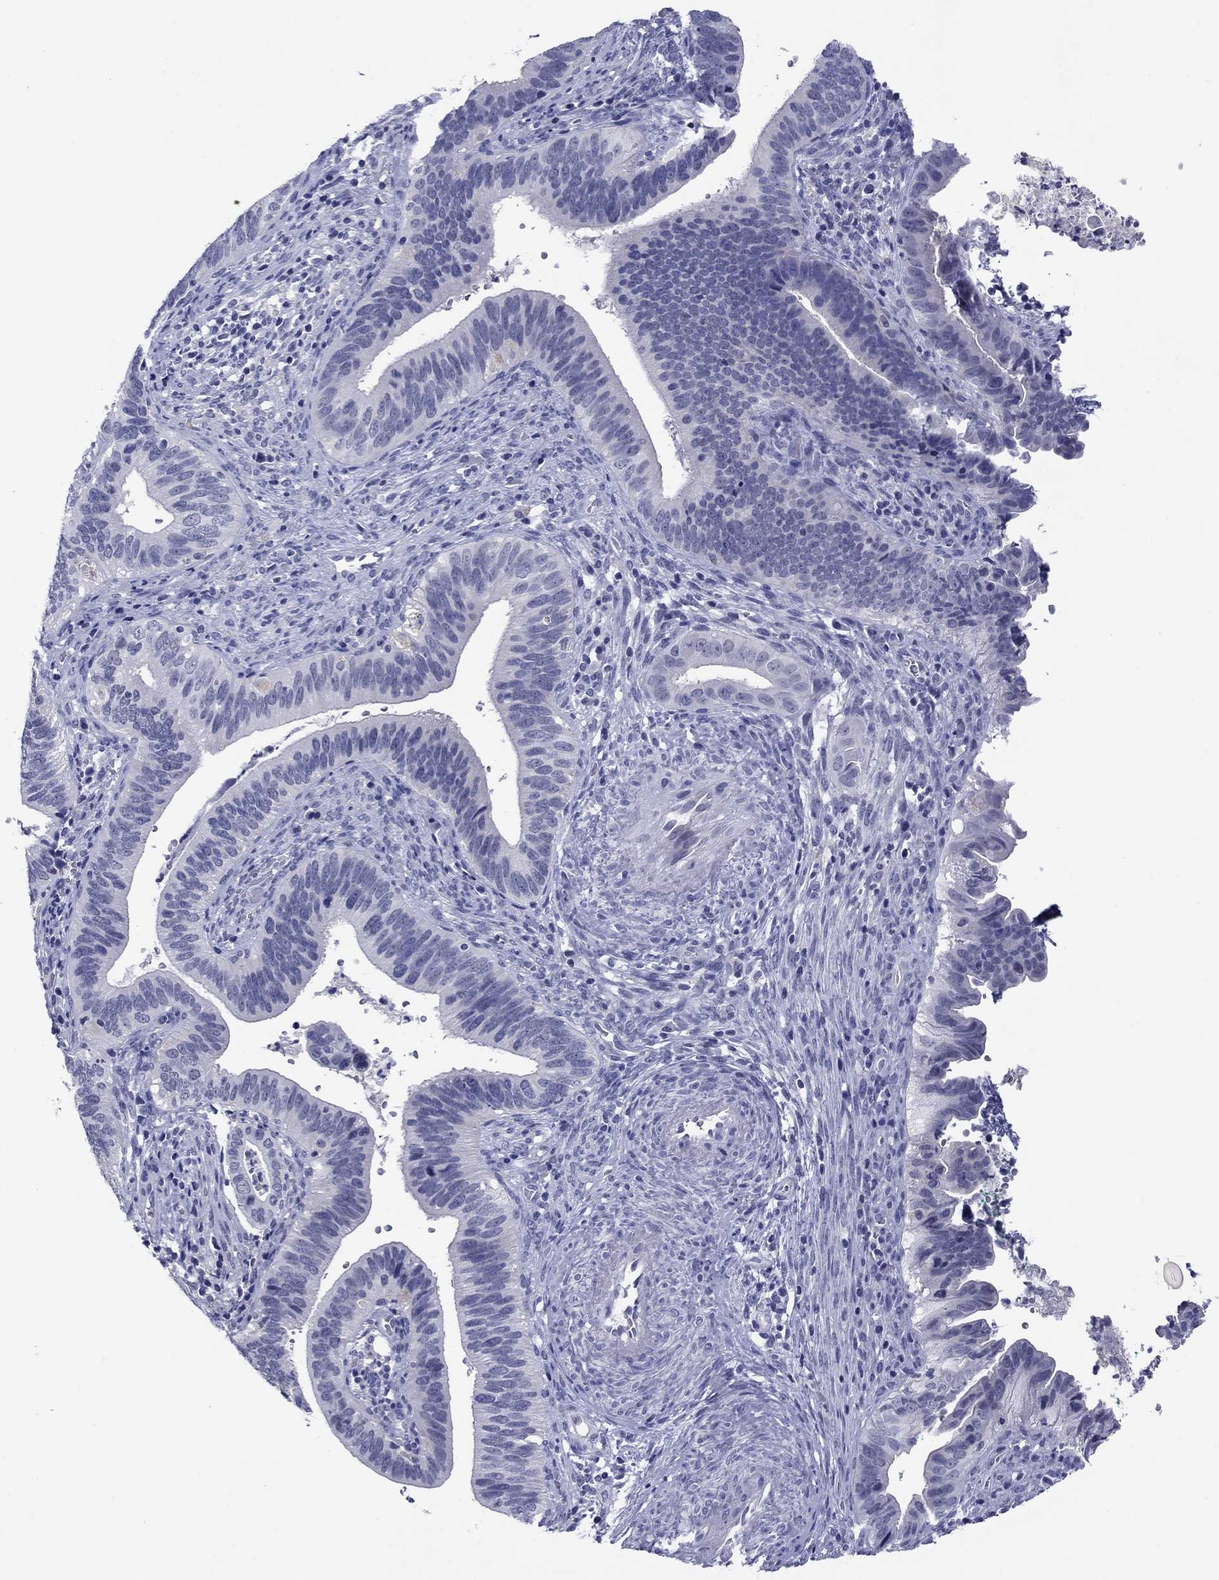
{"staining": {"intensity": "negative", "quantity": "none", "location": "none"}, "tissue": "cervical cancer", "cell_type": "Tumor cells", "image_type": "cancer", "snomed": [{"axis": "morphology", "description": "Adenocarcinoma, NOS"}, {"axis": "topography", "description": "Cervix"}], "caption": "A photomicrograph of adenocarcinoma (cervical) stained for a protein reveals no brown staining in tumor cells. The staining is performed using DAB (3,3'-diaminobenzidine) brown chromogen with nuclei counter-stained in using hematoxylin.", "gene": "TCFL5", "patient": {"sex": "female", "age": 42}}